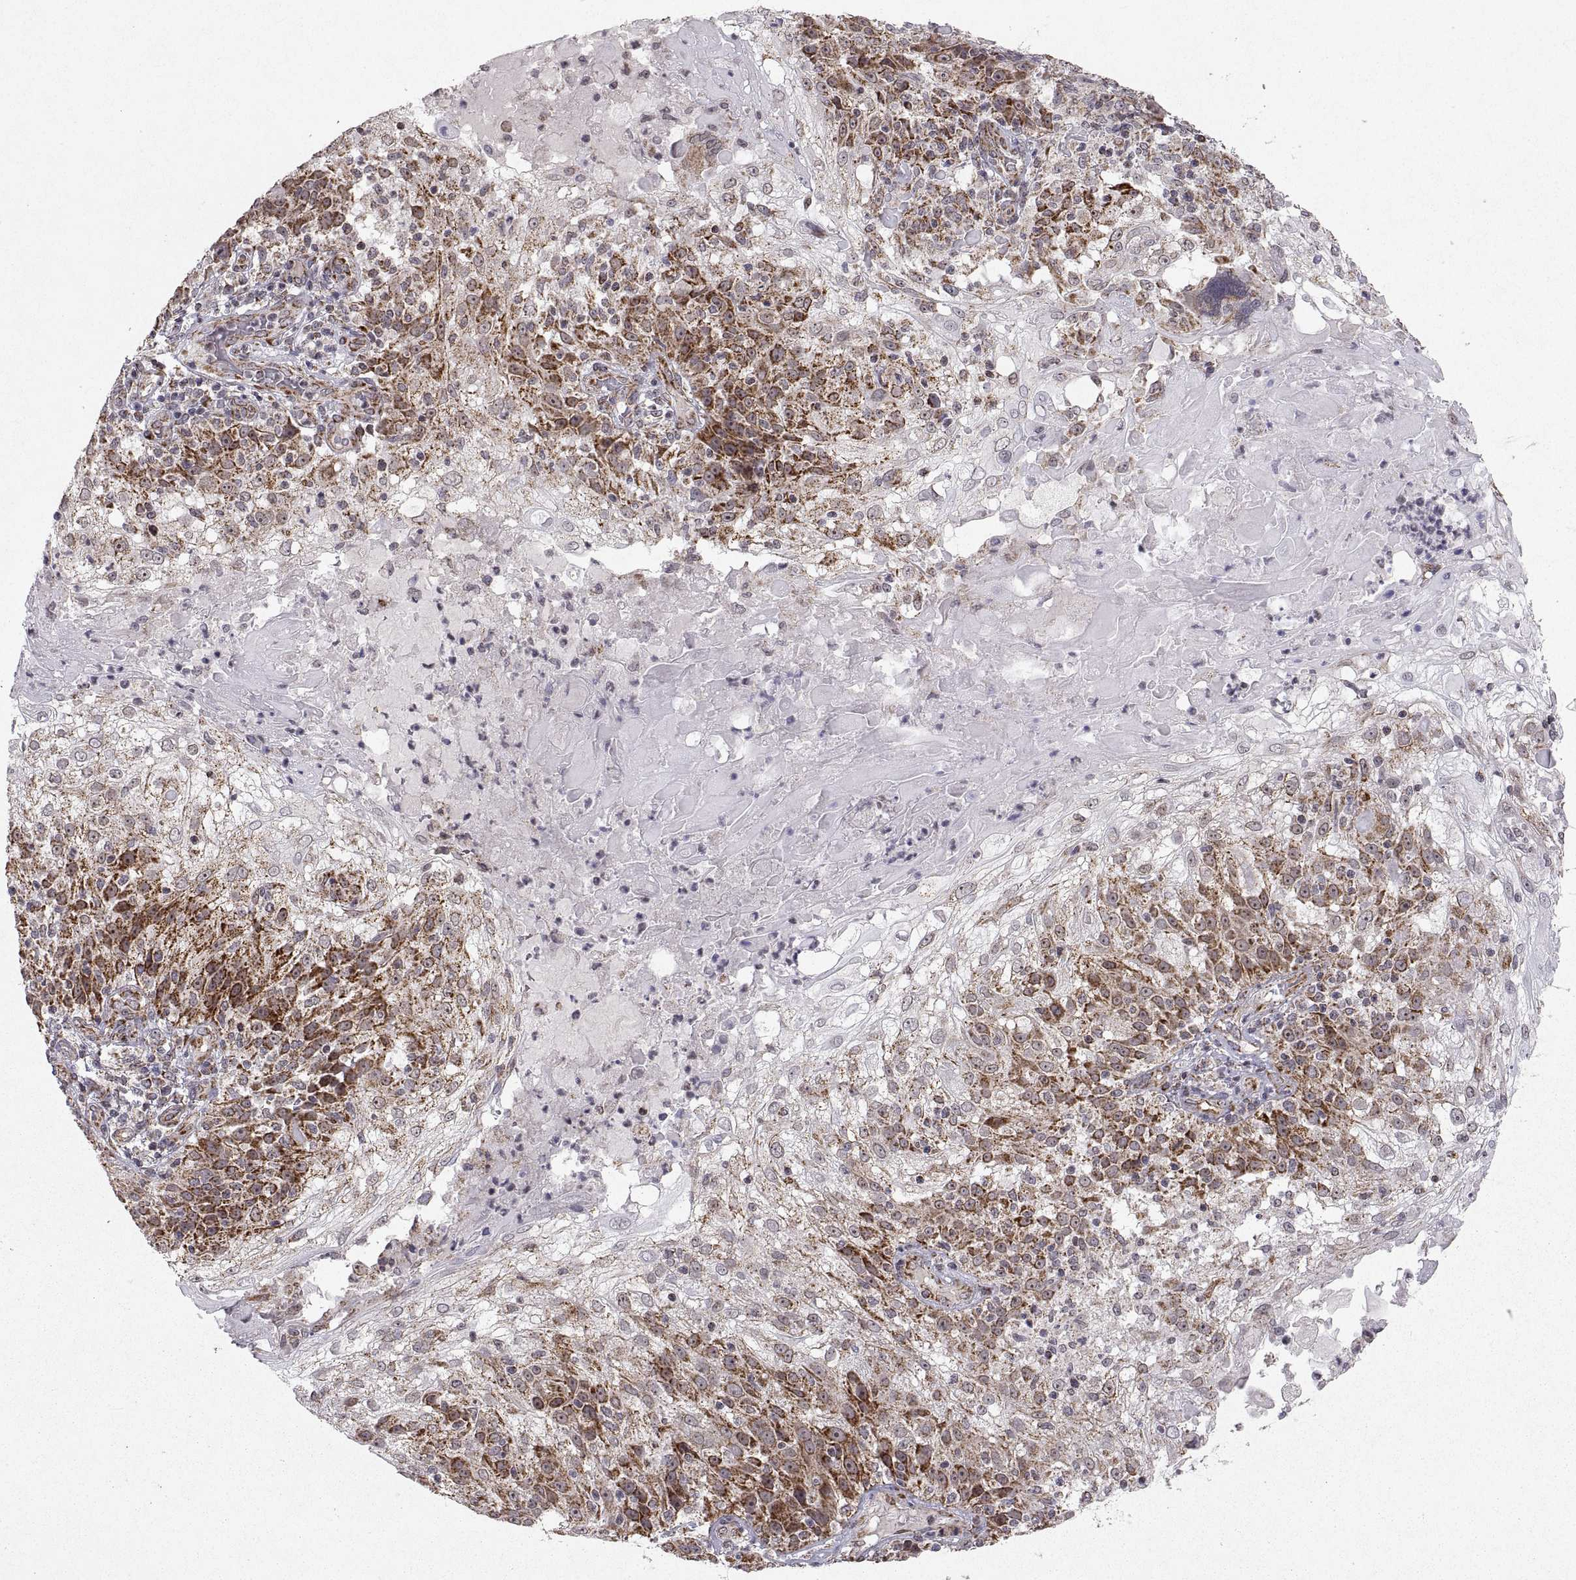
{"staining": {"intensity": "moderate", "quantity": "25%-75%", "location": "cytoplasmic/membranous"}, "tissue": "skin cancer", "cell_type": "Tumor cells", "image_type": "cancer", "snomed": [{"axis": "morphology", "description": "Normal tissue, NOS"}, {"axis": "morphology", "description": "Squamous cell carcinoma, NOS"}, {"axis": "topography", "description": "Skin"}], "caption": "The histopathology image shows staining of skin cancer, revealing moderate cytoplasmic/membranous protein staining (brown color) within tumor cells.", "gene": "MANBAL", "patient": {"sex": "female", "age": 83}}